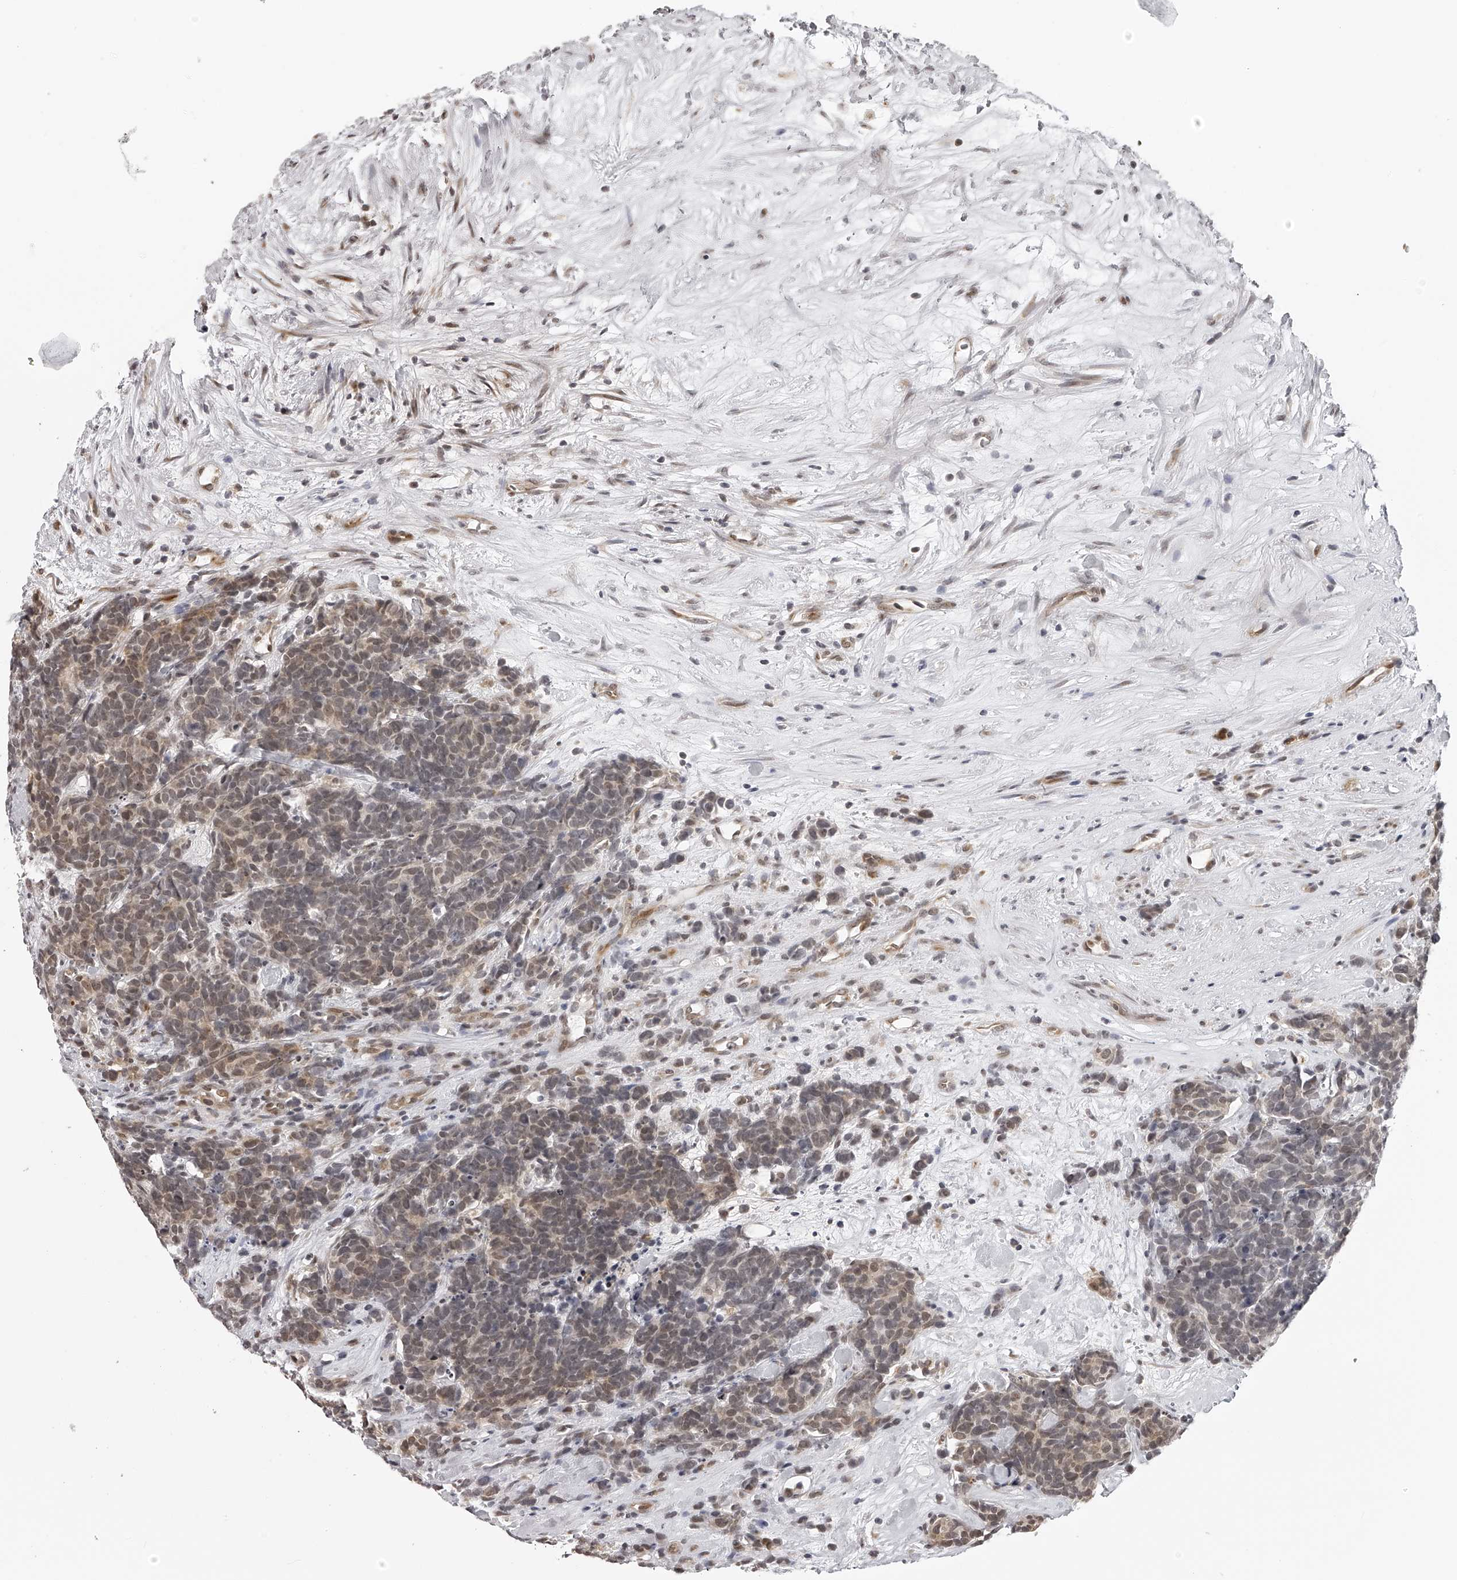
{"staining": {"intensity": "weak", "quantity": ">75%", "location": "cytoplasmic/membranous"}, "tissue": "carcinoid", "cell_type": "Tumor cells", "image_type": "cancer", "snomed": [{"axis": "morphology", "description": "Carcinoma, NOS"}, {"axis": "morphology", "description": "Carcinoid, malignant, NOS"}, {"axis": "topography", "description": "Urinary bladder"}], "caption": "Approximately >75% of tumor cells in carcinoid show weak cytoplasmic/membranous protein positivity as visualized by brown immunohistochemical staining.", "gene": "ODF2L", "patient": {"sex": "male", "age": 57}}